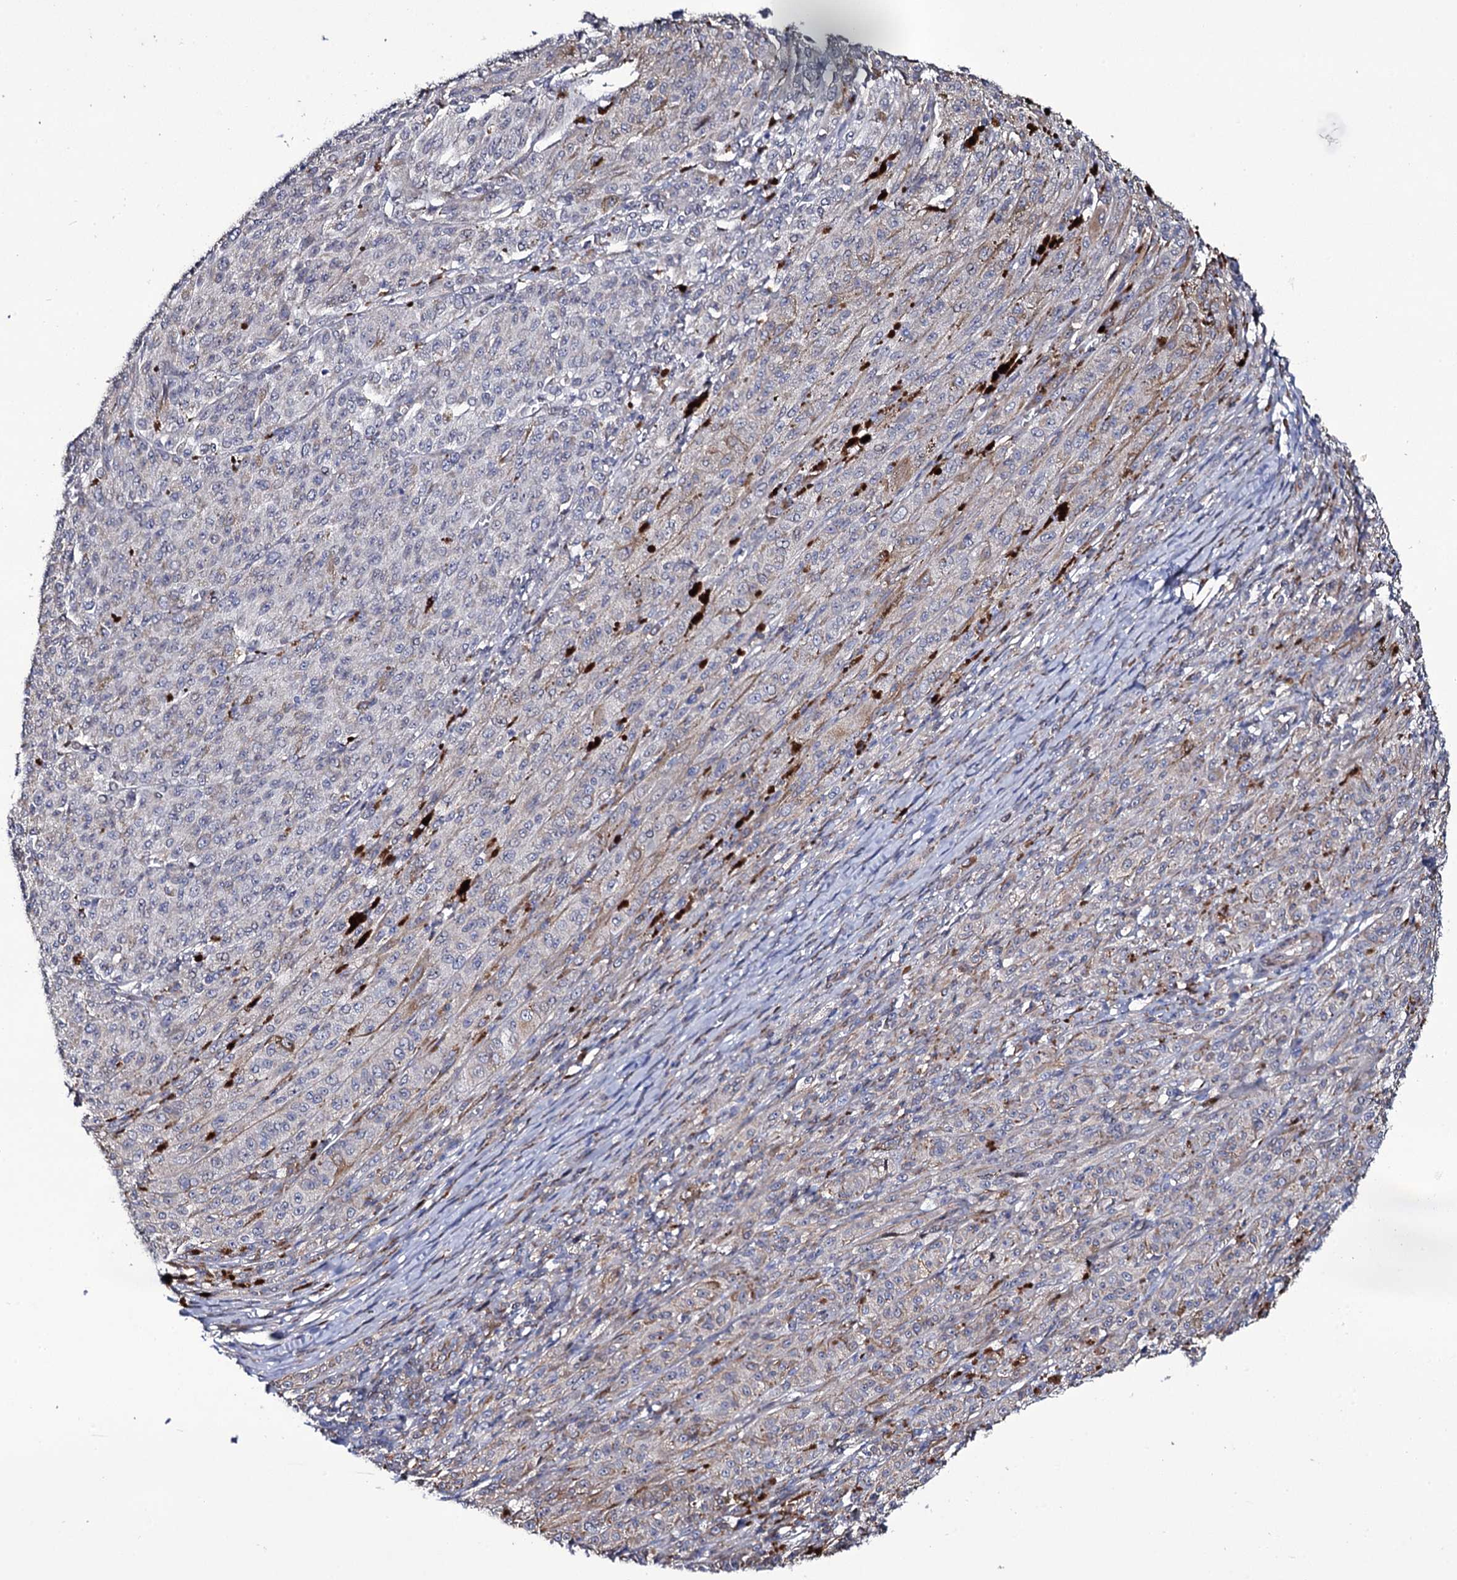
{"staining": {"intensity": "negative", "quantity": "none", "location": "none"}, "tissue": "melanoma", "cell_type": "Tumor cells", "image_type": "cancer", "snomed": [{"axis": "morphology", "description": "Malignant melanoma, NOS"}, {"axis": "topography", "description": "Skin"}], "caption": "Melanoma was stained to show a protein in brown. There is no significant positivity in tumor cells.", "gene": "TTC23", "patient": {"sex": "female", "age": 52}}